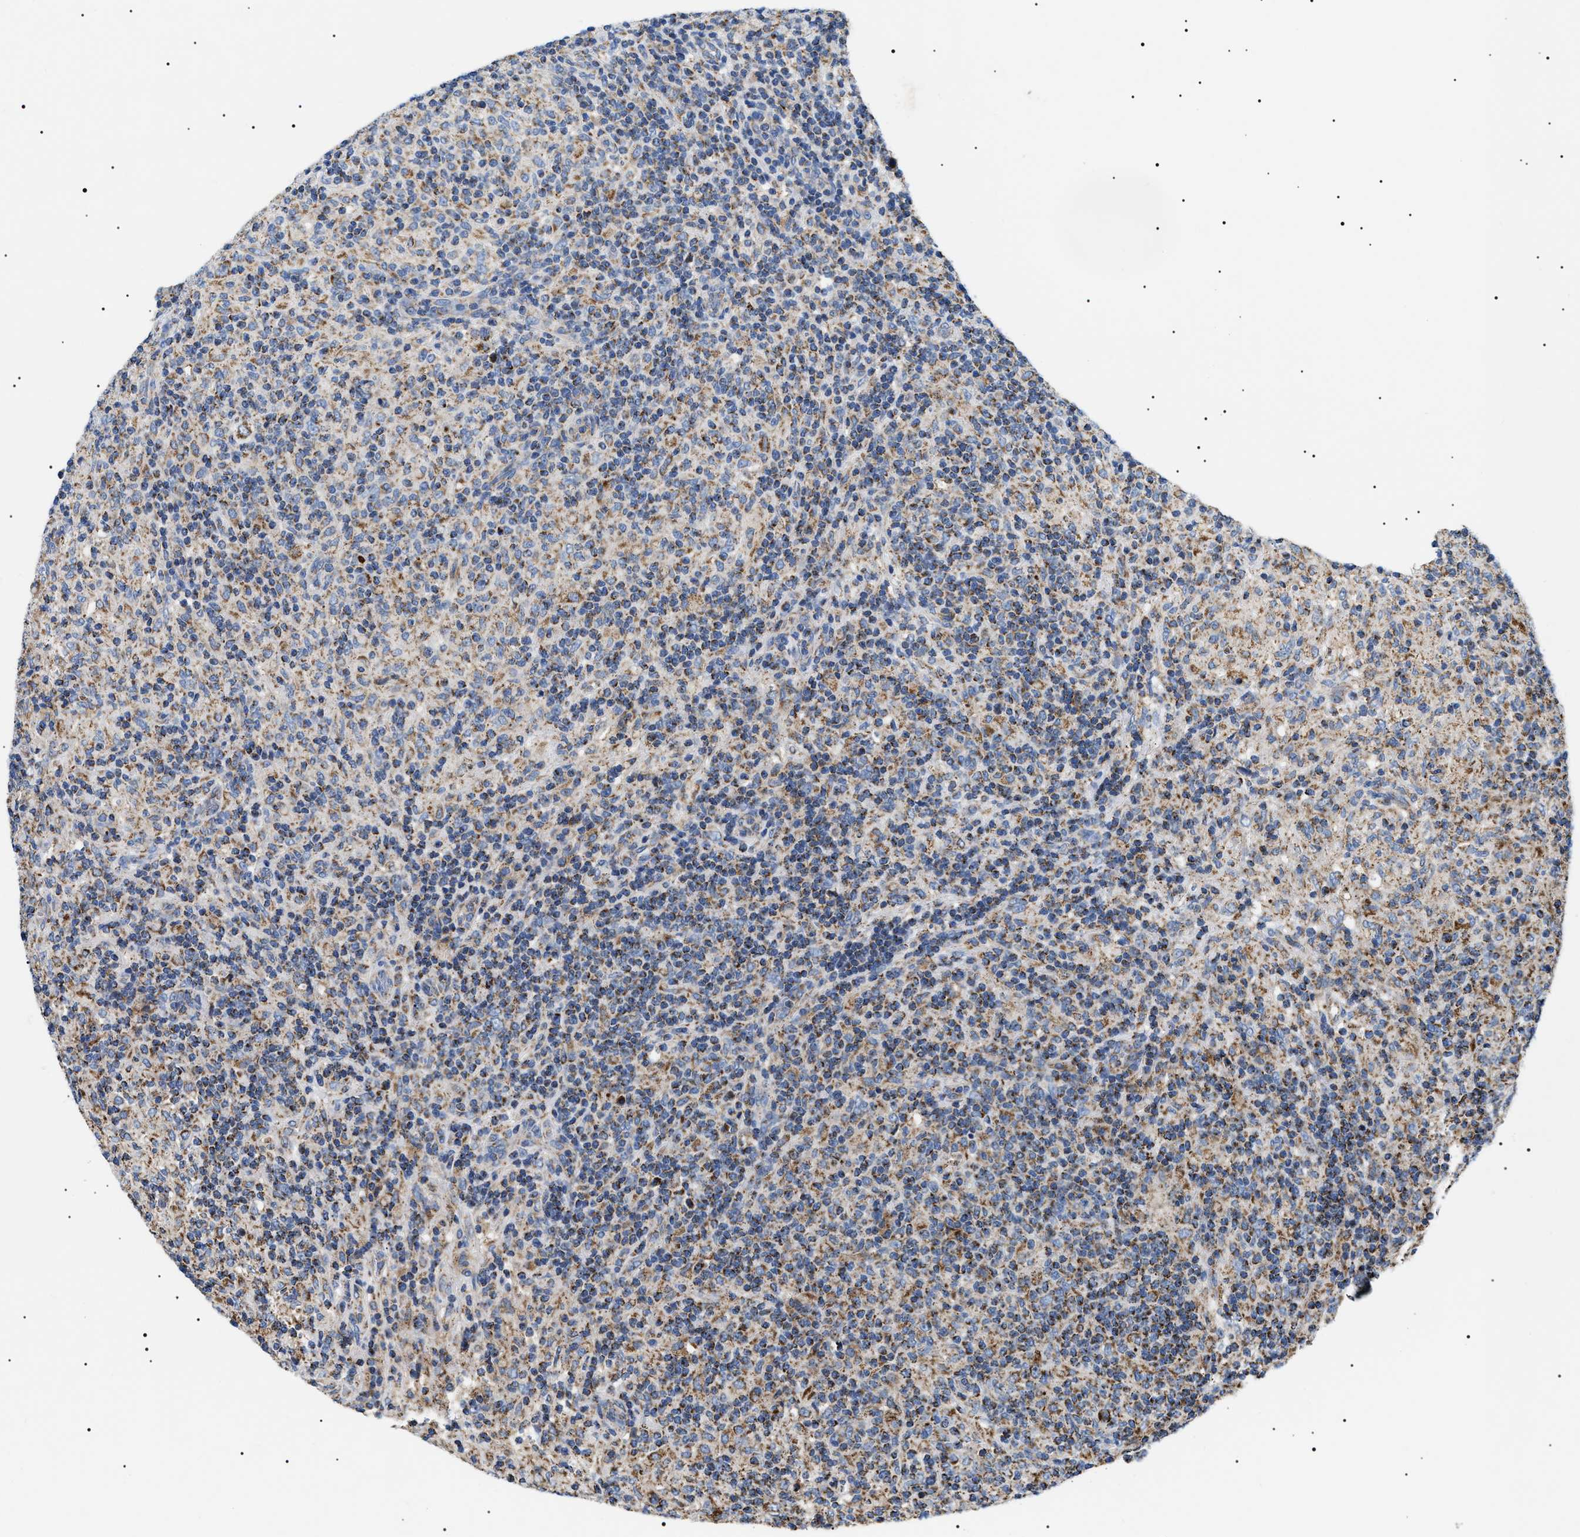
{"staining": {"intensity": "weak", "quantity": "25%-75%", "location": "cytoplasmic/membranous"}, "tissue": "lymphoma", "cell_type": "Tumor cells", "image_type": "cancer", "snomed": [{"axis": "morphology", "description": "Hodgkin's disease, NOS"}, {"axis": "topography", "description": "Lymph node"}], "caption": "Immunohistochemical staining of Hodgkin's disease shows low levels of weak cytoplasmic/membranous expression in about 25%-75% of tumor cells.", "gene": "OXSM", "patient": {"sex": "male", "age": 70}}